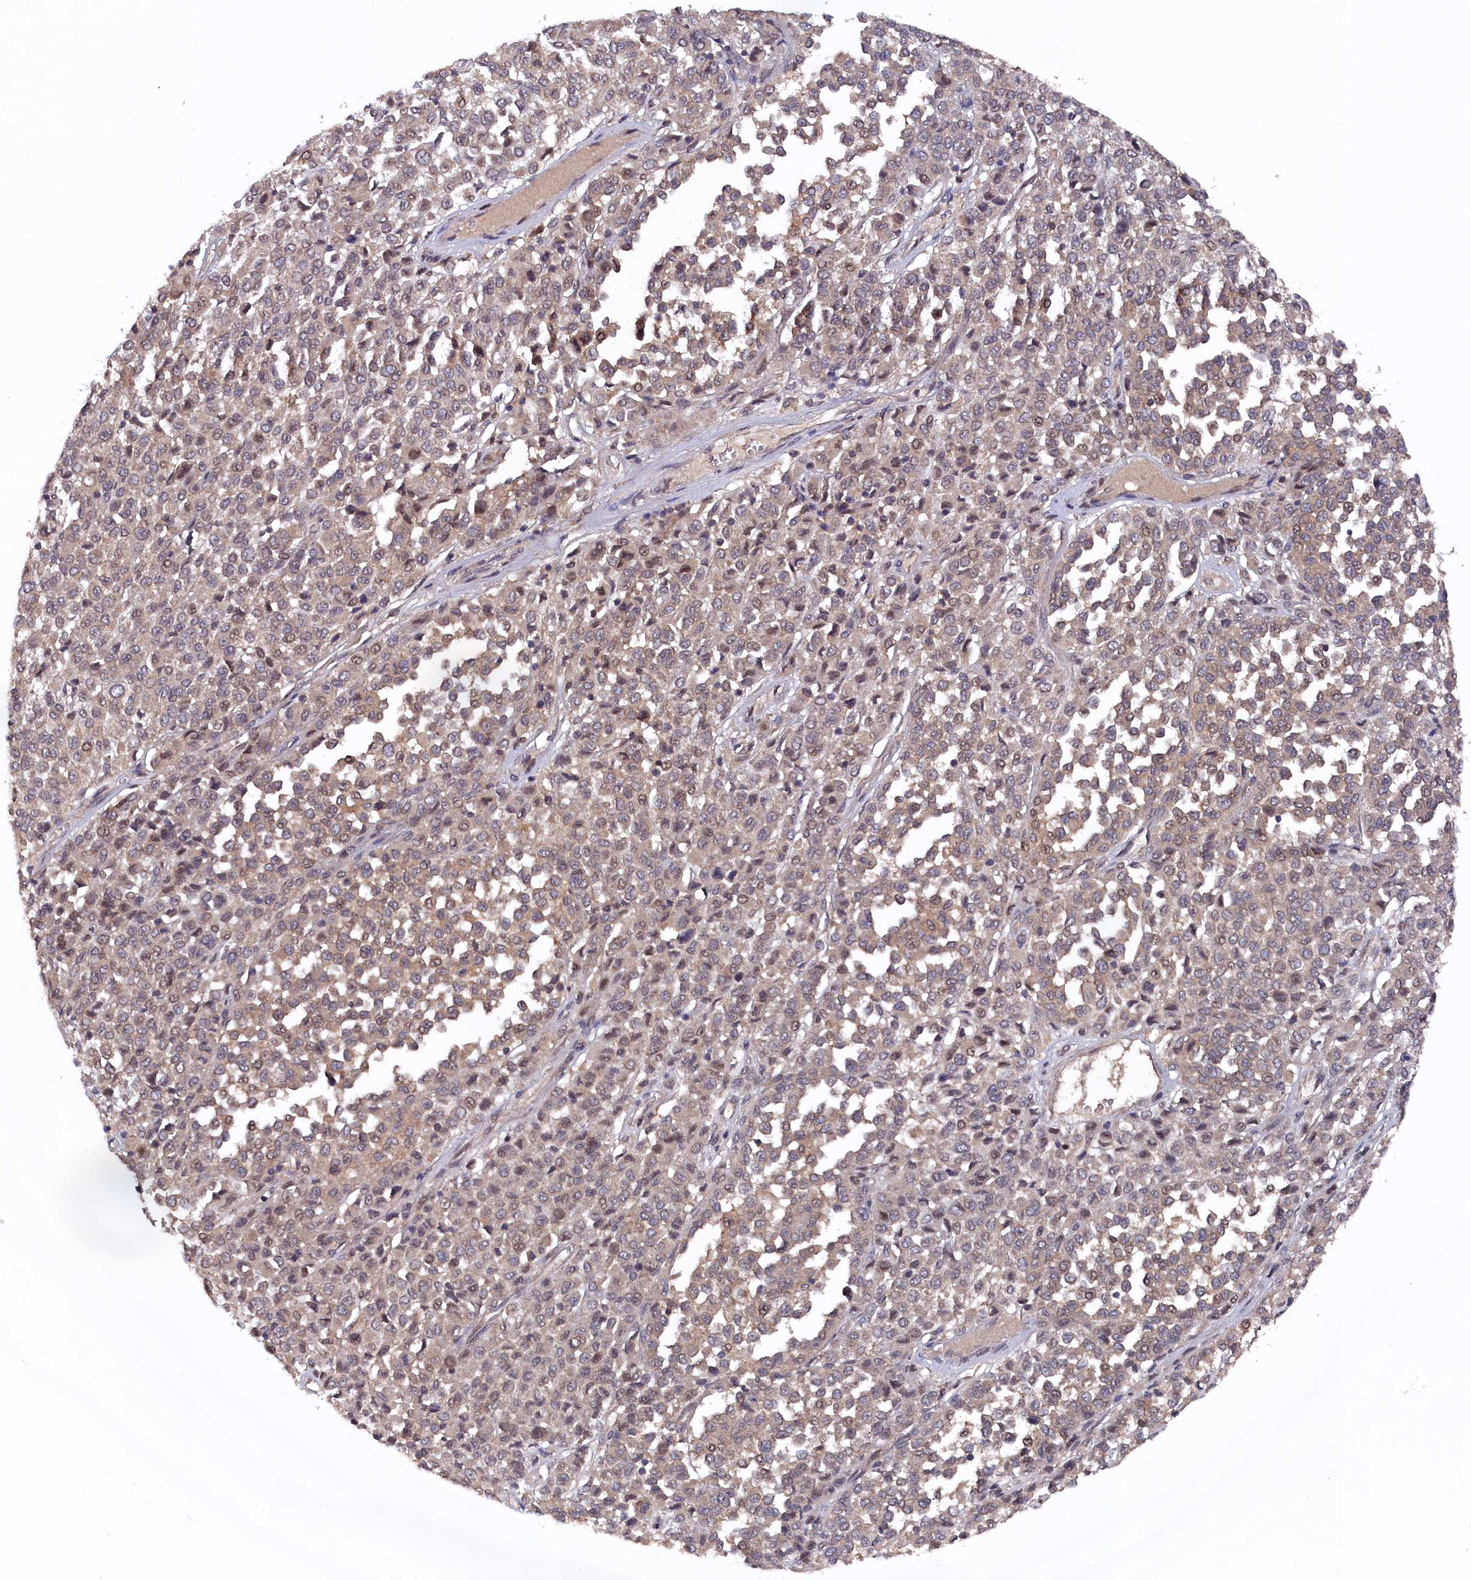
{"staining": {"intensity": "weak", "quantity": "25%-75%", "location": "cytoplasmic/membranous"}, "tissue": "melanoma", "cell_type": "Tumor cells", "image_type": "cancer", "snomed": [{"axis": "morphology", "description": "Malignant melanoma, Metastatic site"}, {"axis": "topography", "description": "Pancreas"}], "caption": "Immunohistochemical staining of malignant melanoma (metastatic site) reveals weak cytoplasmic/membranous protein positivity in approximately 25%-75% of tumor cells.", "gene": "TMC5", "patient": {"sex": "female", "age": 30}}